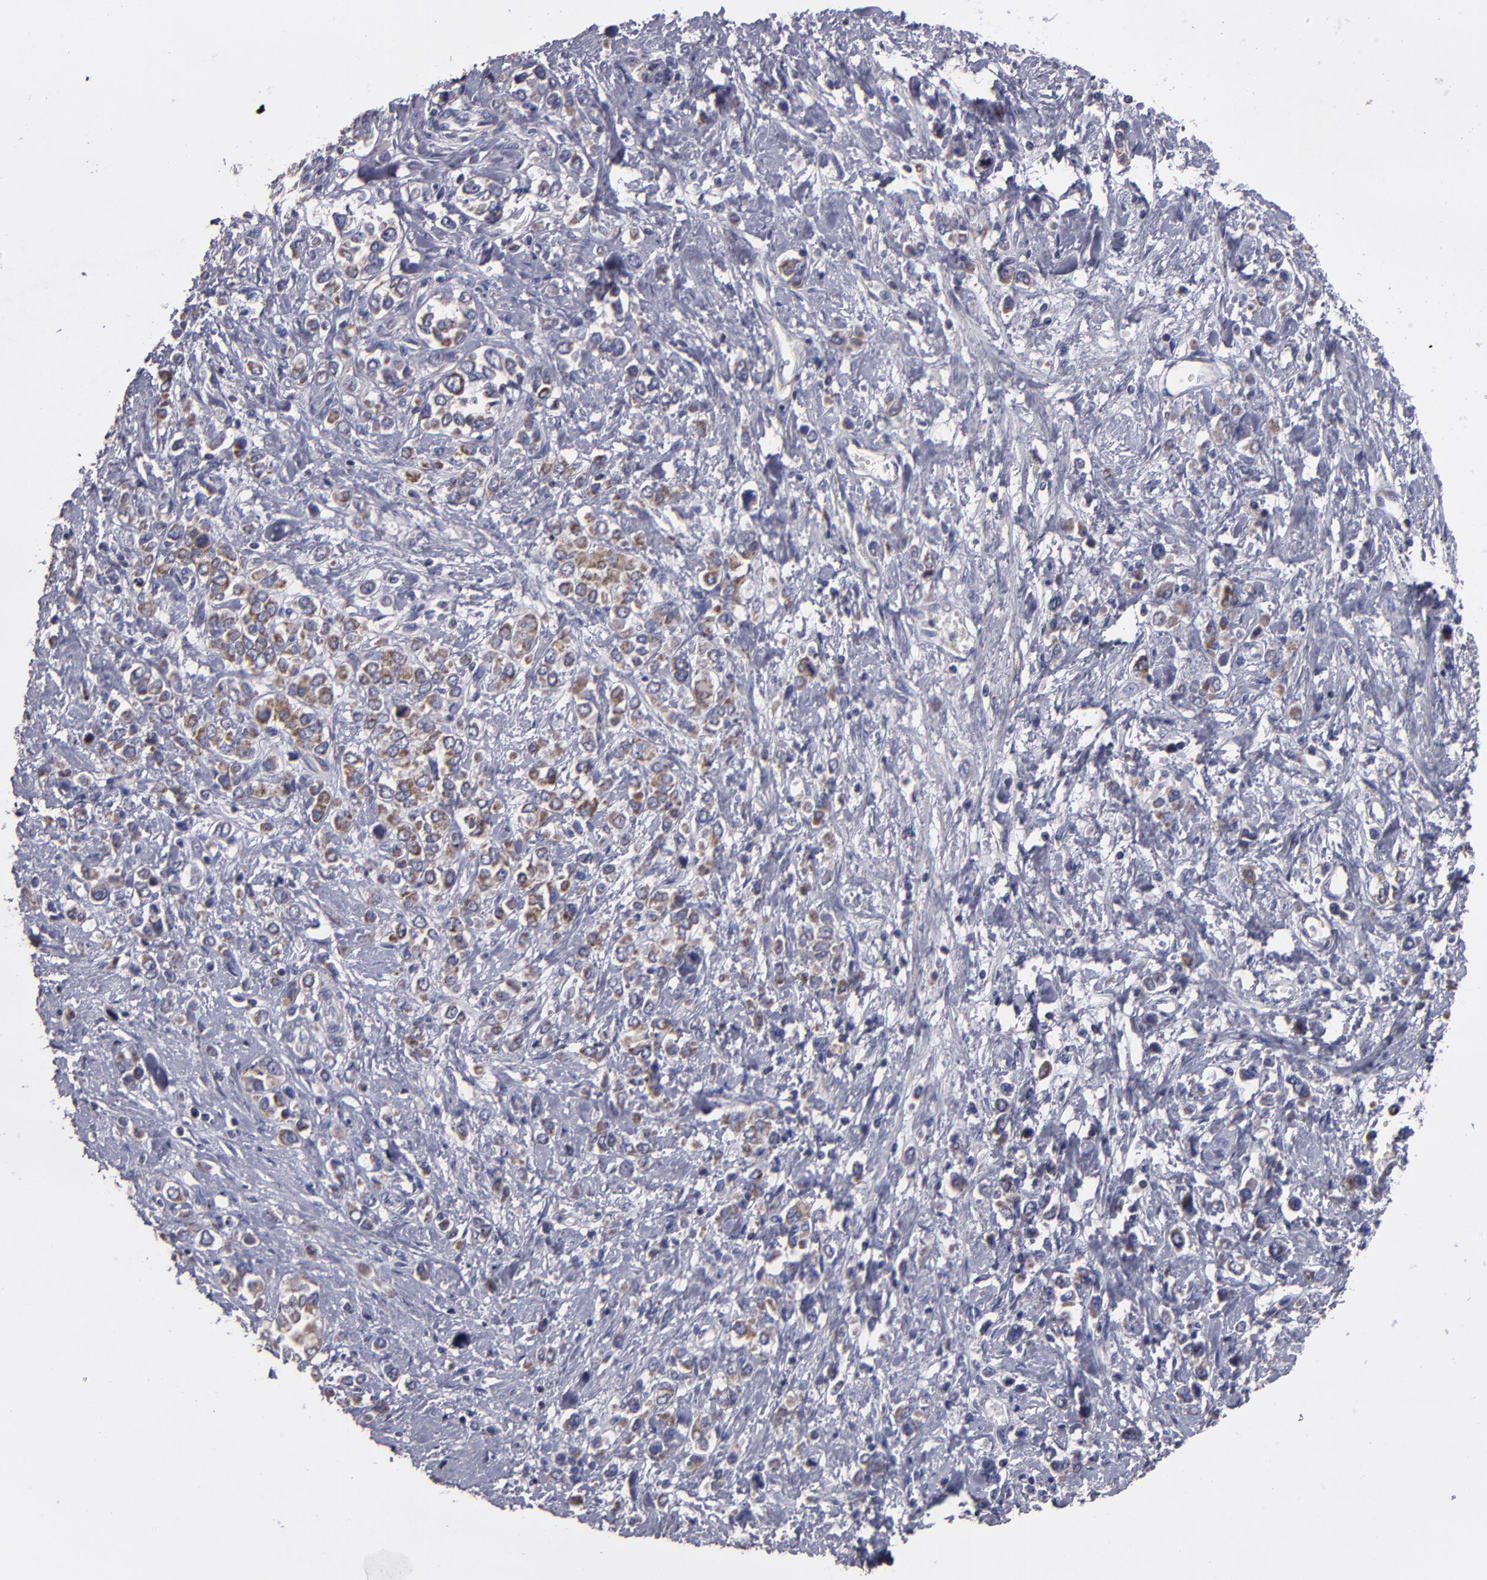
{"staining": {"intensity": "moderate", "quantity": ">75%", "location": "cytoplasmic/membranous"}, "tissue": "stomach cancer", "cell_type": "Tumor cells", "image_type": "cancer", "snomed": [{"axis": "morphology", "description": "Adenocarcinoma, NOS"}, {"axis": "topography", "description": "Stomach, upper"}], "caption": "Moderate cytoplasmic/membranous expression for a protein is appreciated in about >75% of tumor cells of stomach adenocarcinoma using immunohistochemistry.", "gene": "CLTA", "patient": {"sex": "male", "age": 76}}